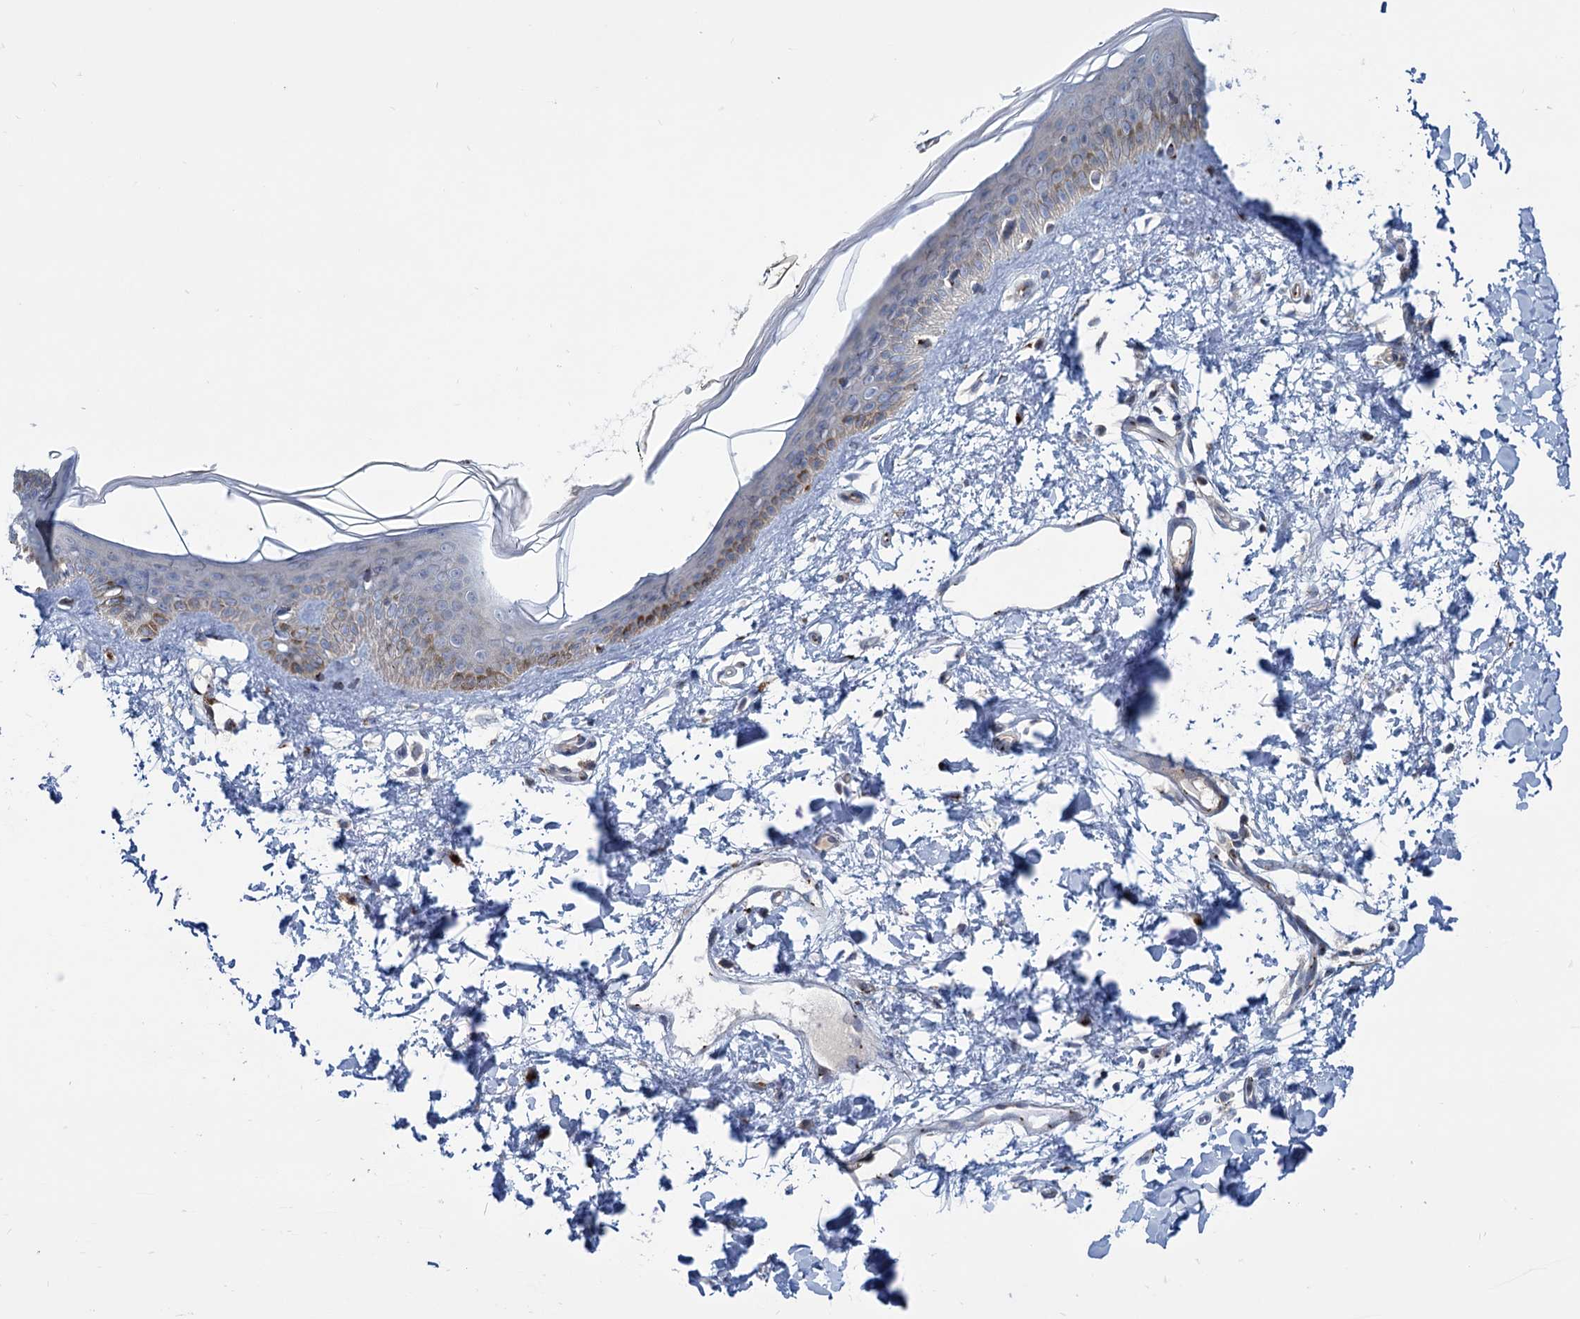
{"staining": {"intensity": "negative", "quantity": "none", "location": "none"}, "tissue": "skin", "cell_type": "Fibroblasts", "image_type": "normal", "snomed": [{"axis": "morphology", "description": "Normal tissue, NOS"}, {"axis": "topography", "description": "Skin"}], "caption": "Immunohistochemistry histopathology image of unremarkable skin stained for a protein (brown), which exhibits no staining in fibroblasts.", "gene": "ELP4", "patient": {"sex": "female", "age": 58}}